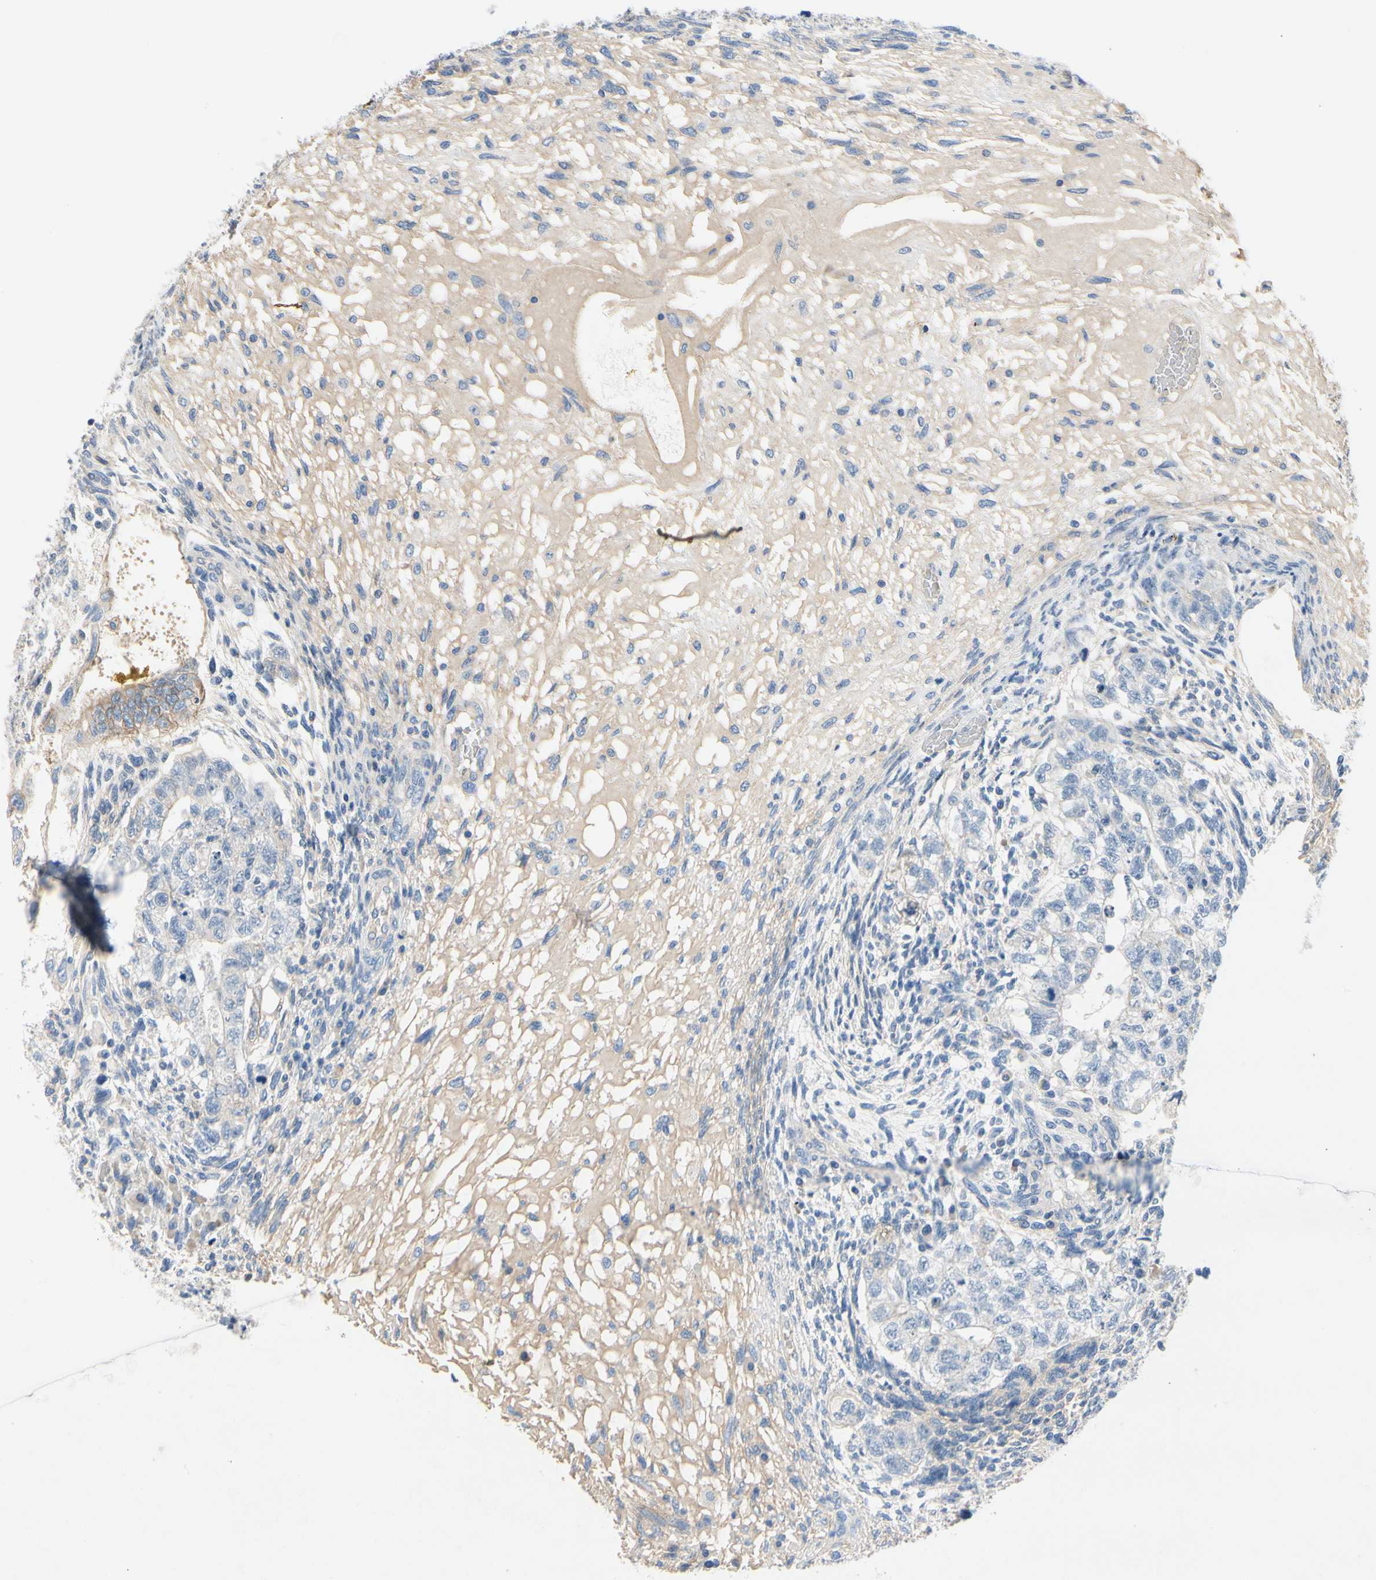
{"staining": {"intensity": "negative", "quantity": "none", "location": "none"}, "tissue": "testis cancer", "cell_type": "Tumor cells", "image_type": "cancer", "snomed": [{"axis": "morphology", "description": "Normal tissue, NOS"}, {"axis": "morphology", "description": "Carcinoma, Embryonal, NOS"}, {"axis": "topography", "description": "Testis"}], "caption": "Tumor cells show no significant protein expression in testis cancer (embryonal carcinoma). (DAB (3,3'-diaminobenzidine) immunohistochemistry (IHC) with hematoxylin counter stain).", "gene": "CA14", "patient": {"sex": "male", "age": 36}}